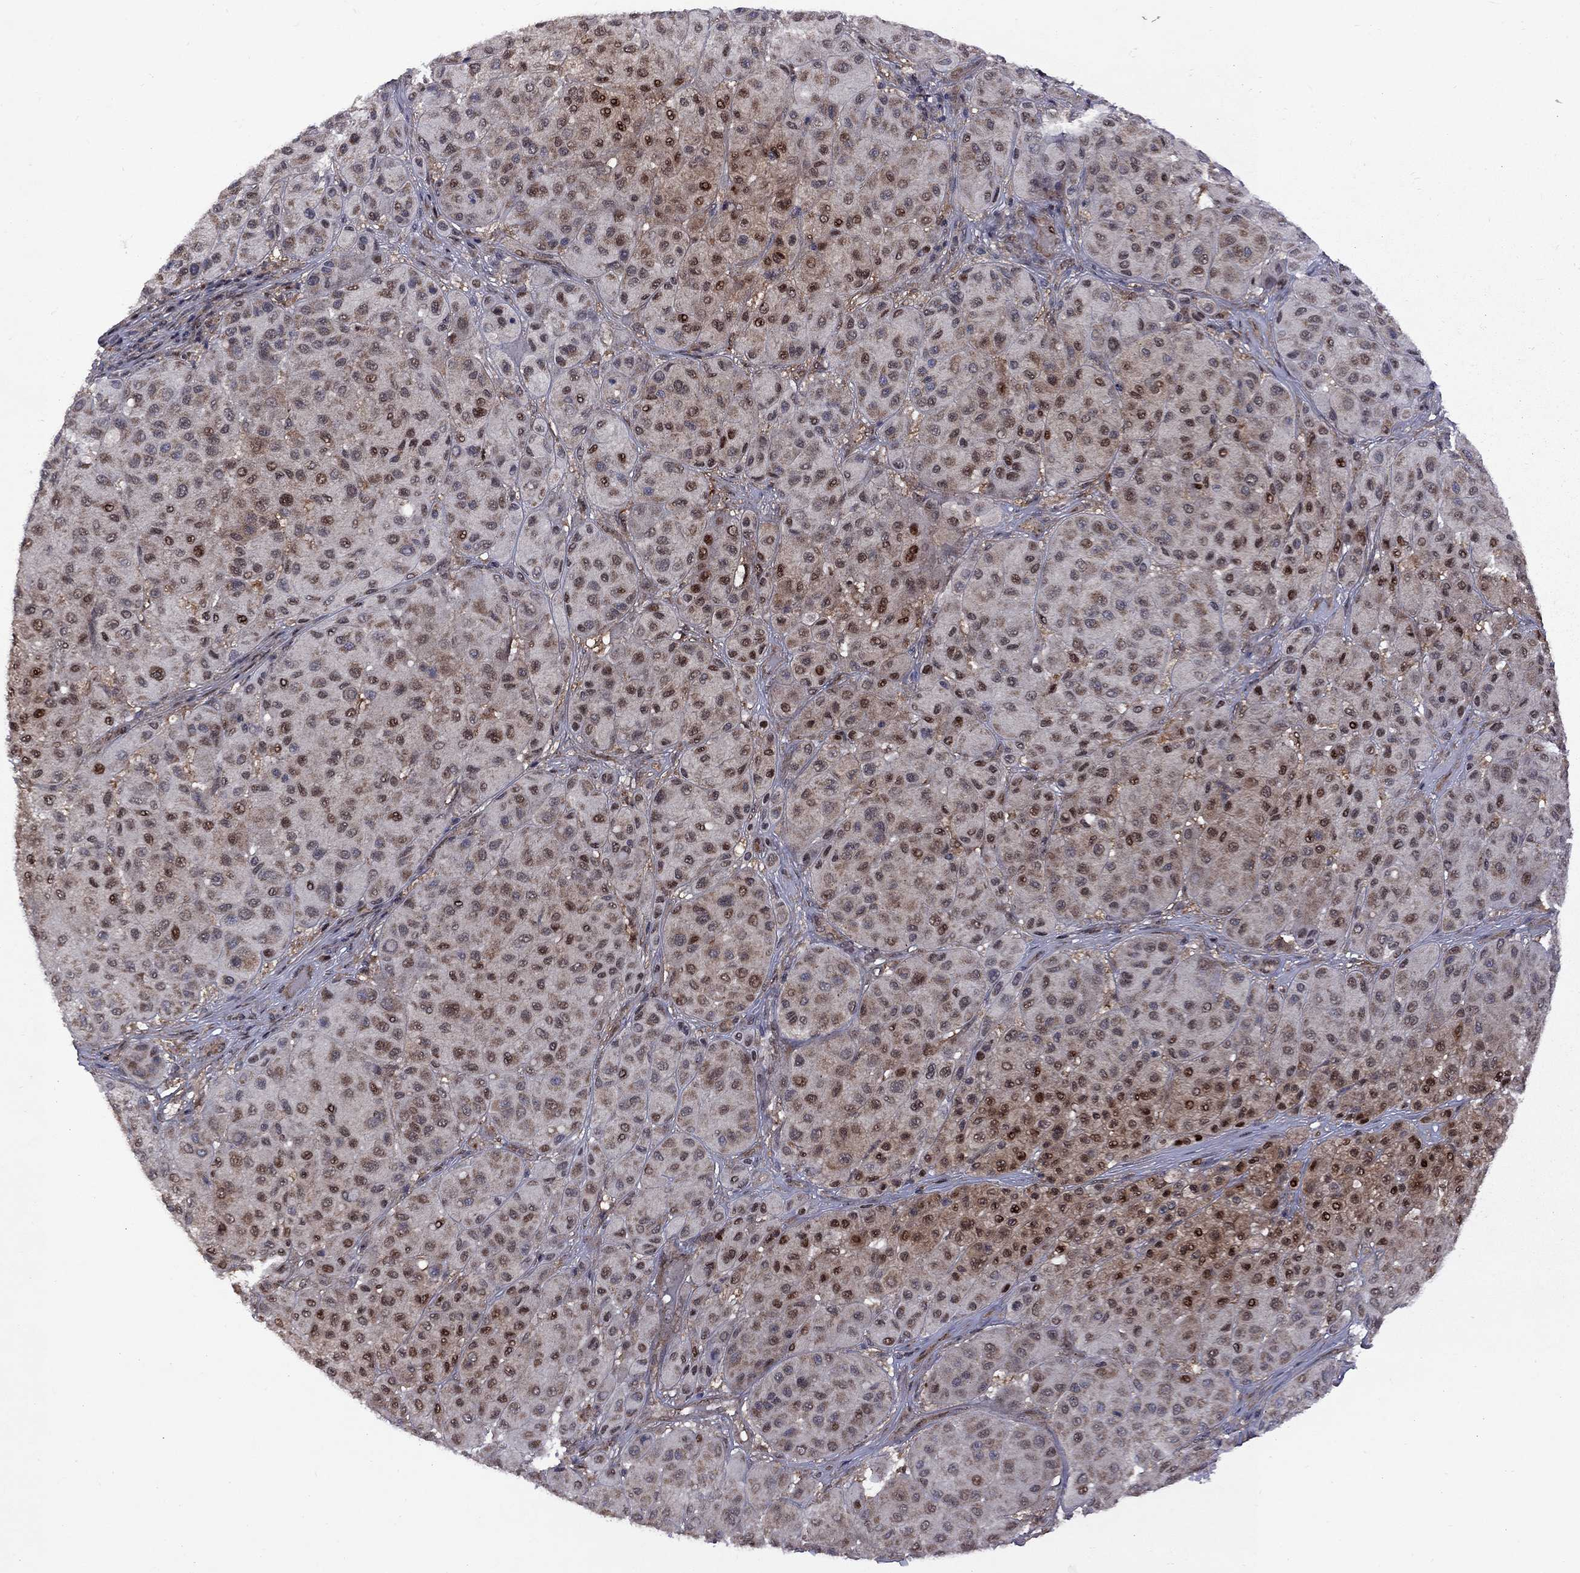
{"staining": {"intensity": "strong", "quantity": "<25%", "location": "cytoplasmic/membranous,nuclear"}, "tissue": "melanoma", "cell_type": "Tumor cells", "image_type": "cancer", "snomed": [{"axis": "morphology", "description": "Malignant melanoma, Metastatic site"}, {"axis": "topography", "description": "Smooth muscle"}], "caption": "An image of human malignant melanoma (metastatic site) stained for a protein displays strong cytoplasmic/membranous and nuclear brown staining in tumor cells. (brown staining indicates protein expression, while blue staining denotes nuclei).", "gene": "IPP", "patient": {"sex": "male", "age": 41}}